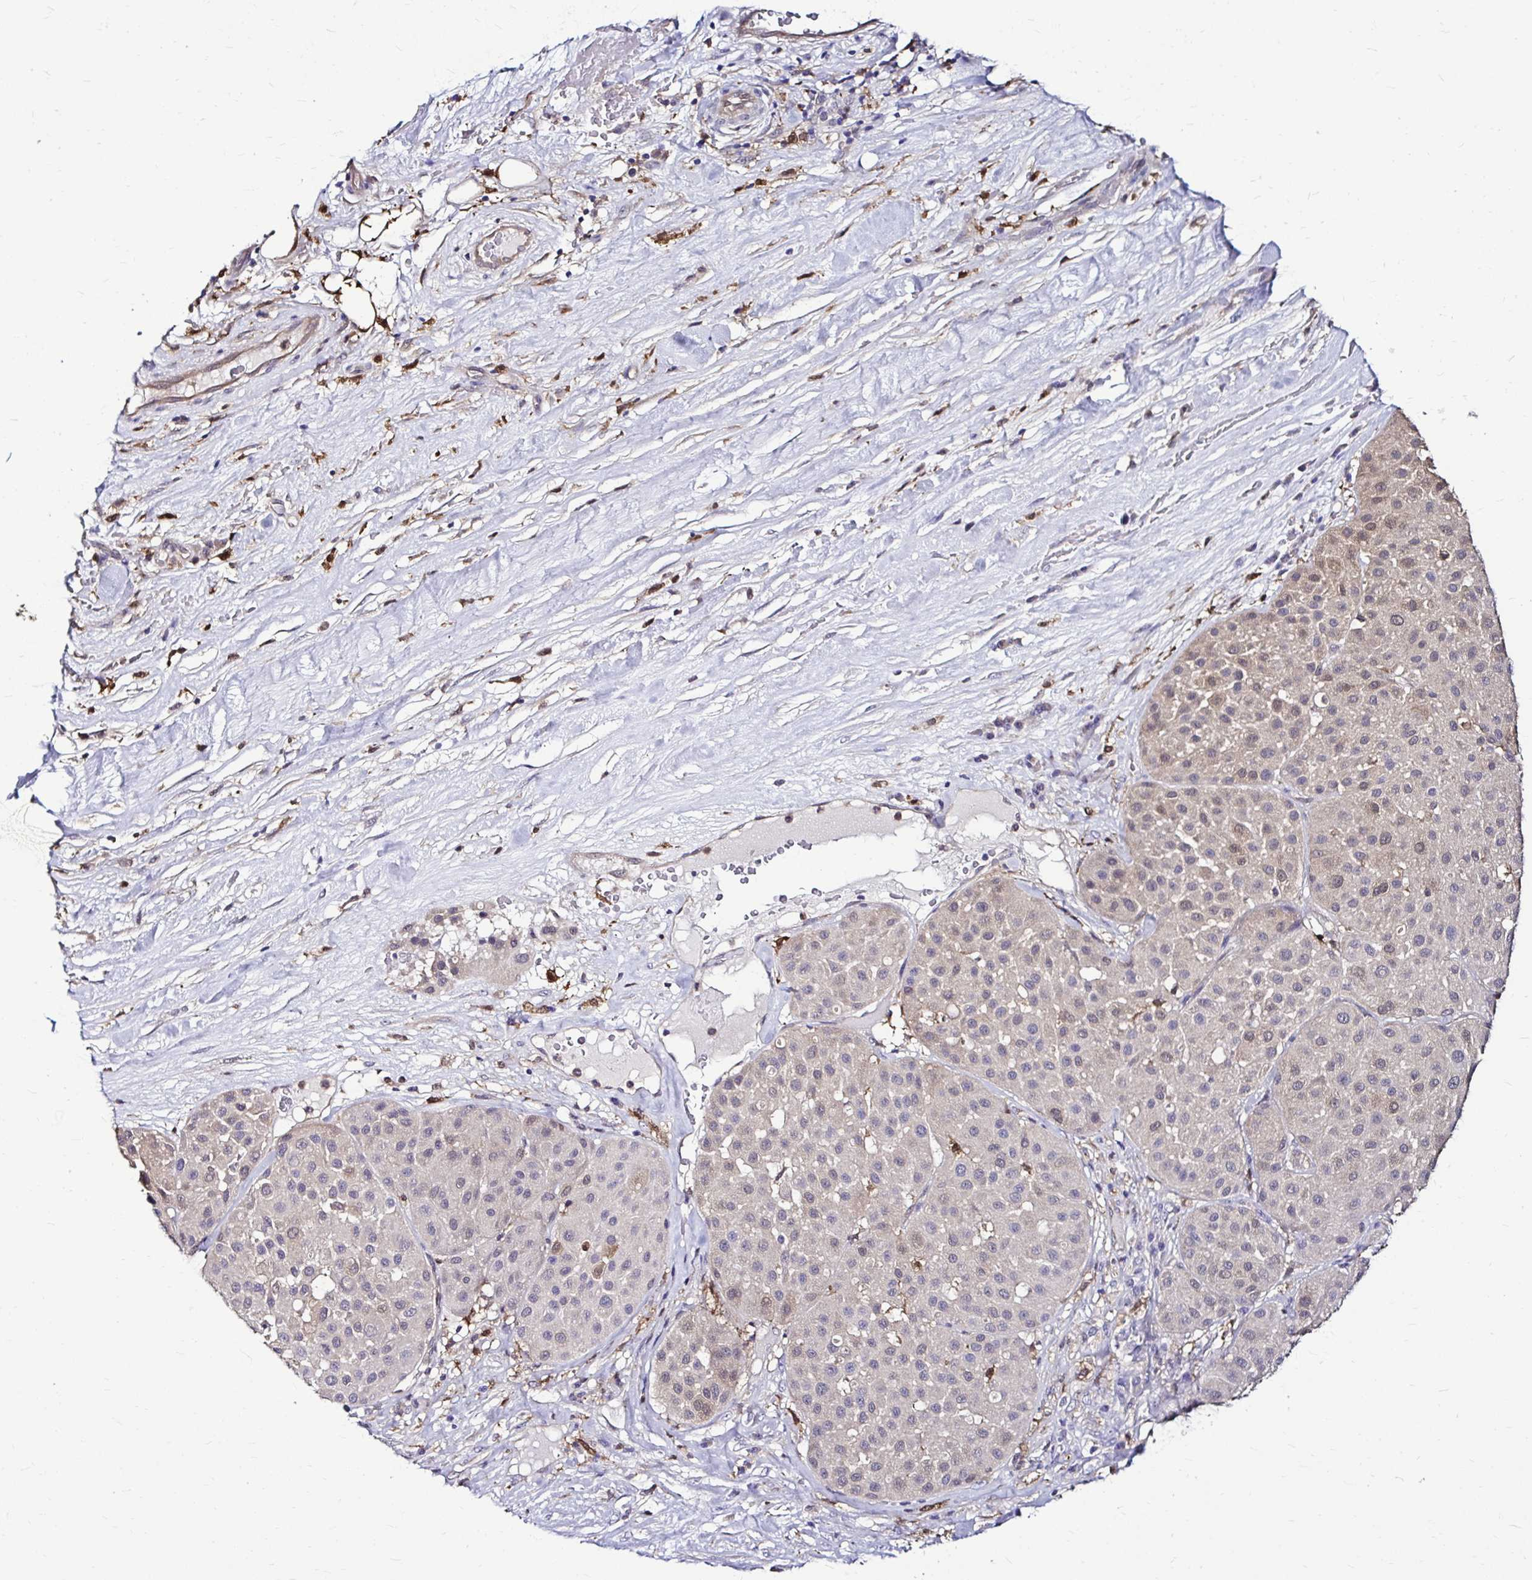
{"staining": {"intensity": "weak", "quantity": "25%-75%", "location": "cytoplasmic/membranous,nuclear"}, "tissue": "melanoma", "cell_type": "Tumor cells", "image_type": "cancer", "snomed": [{"axis": "morphology", "description": "Malignant melanoma, Metastatic site"}, {"axis": "topography", "description": "Smooth muscle"}], "caption": "Tumor cells show low levels of weak cytoplasmic/membranous and nuclear expression in about 25%-75% of cells in malignant melanoma (metastatic site).", "gene": "IDH1", "patient": {"sex": "male", "age": 41}}